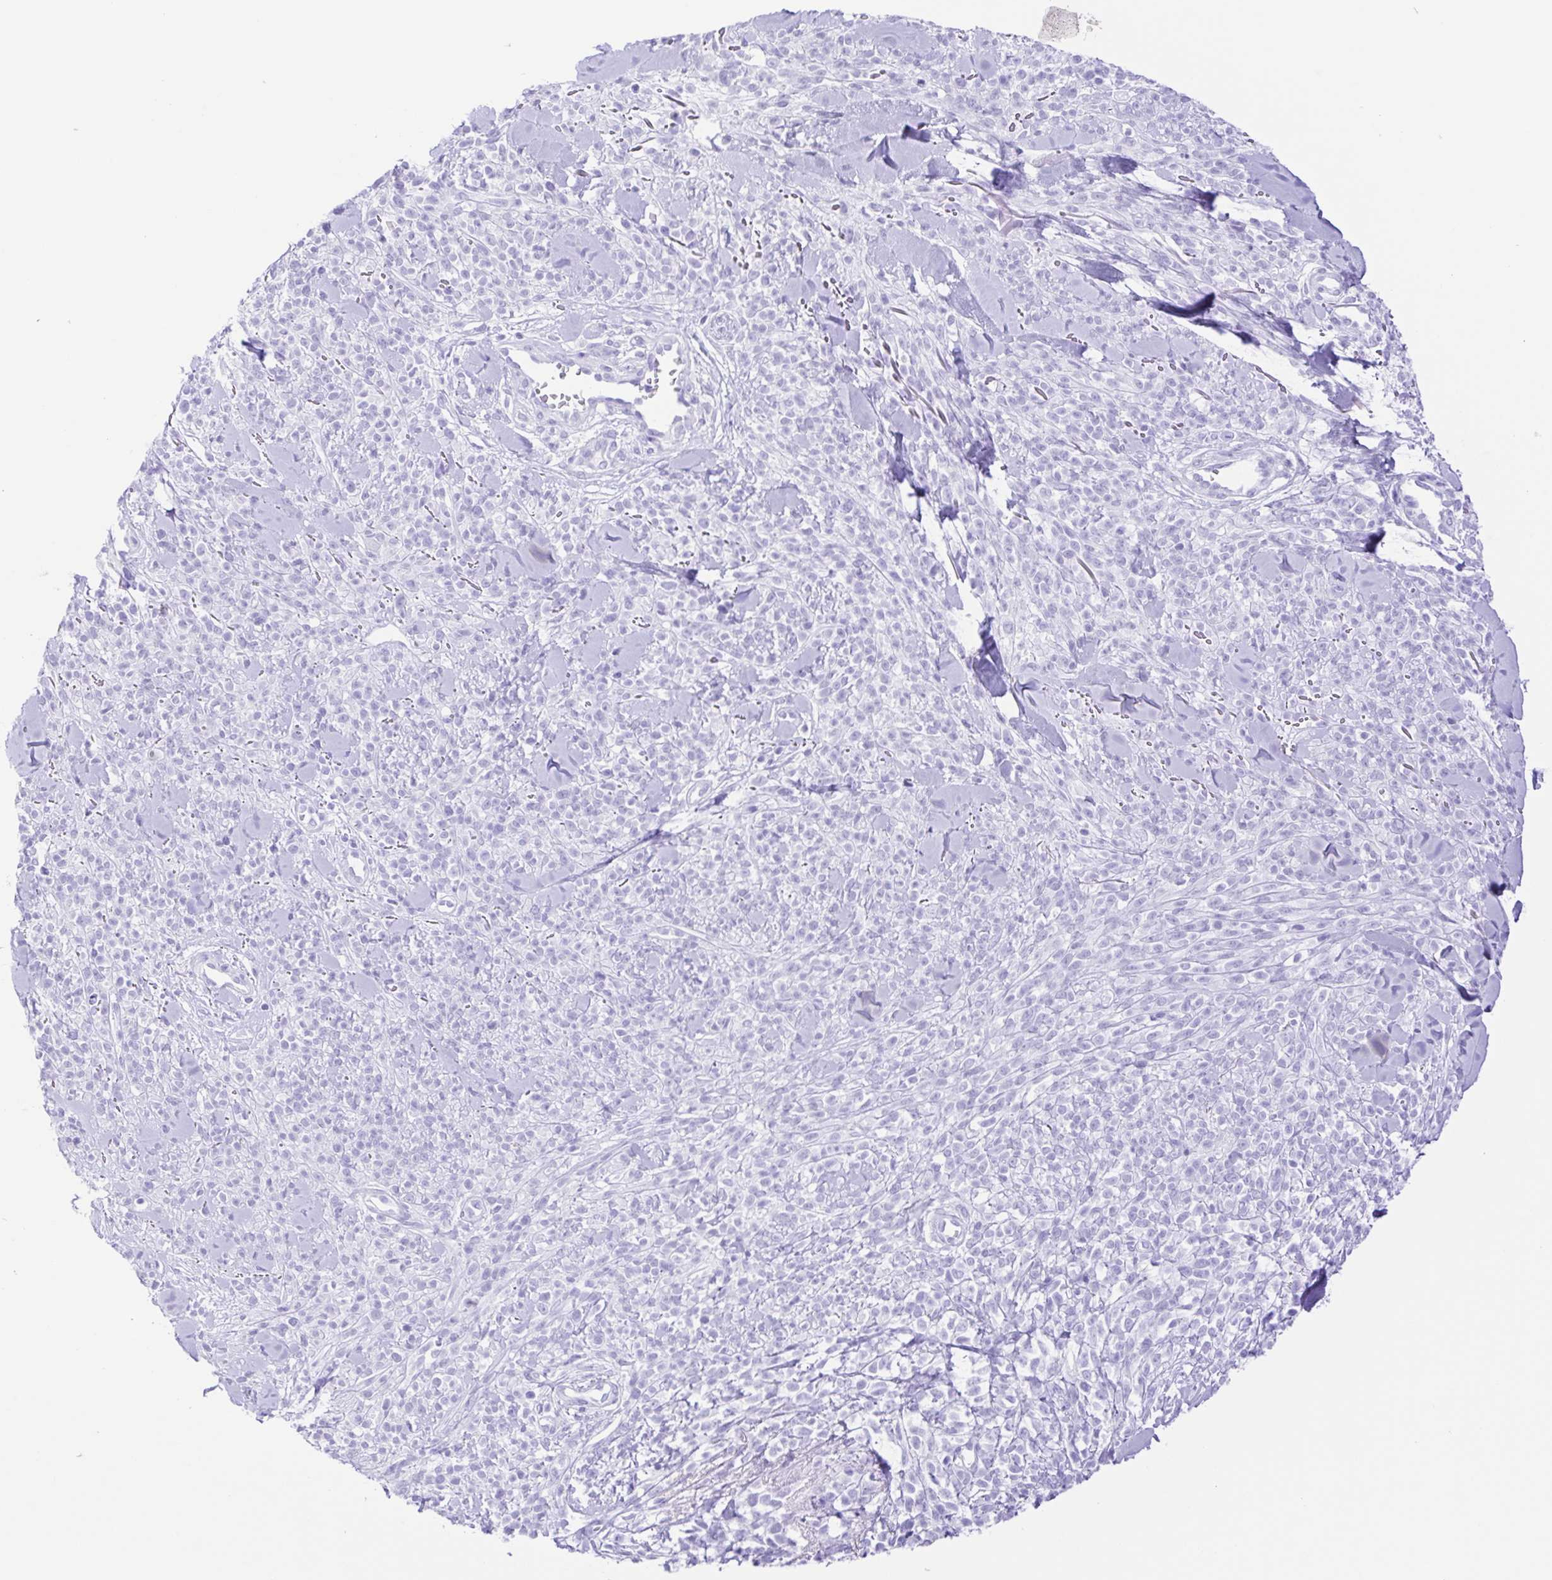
{"staining": {"intensity": "negative", "quantity": "none", "location": "none"}, "tissue": "melanoma", "cell_type": "Tumor cells", "image_type": "cancer", "snomed": [{"axis": "morphology", "description": "Malignant melanoma, NOS"}, {"axis": "topography", "description": "Skin"}, {"axis": "topography", "description": "Skin of trunk"}], "caption": "Tumor cells show no significant protein positivity in malignant melanoma. (Immunohistochemistry (ihc), brightfield microscopy, high magnification).", "gene": "CASP14", "patient": {"sex": "male", "age": 74}}